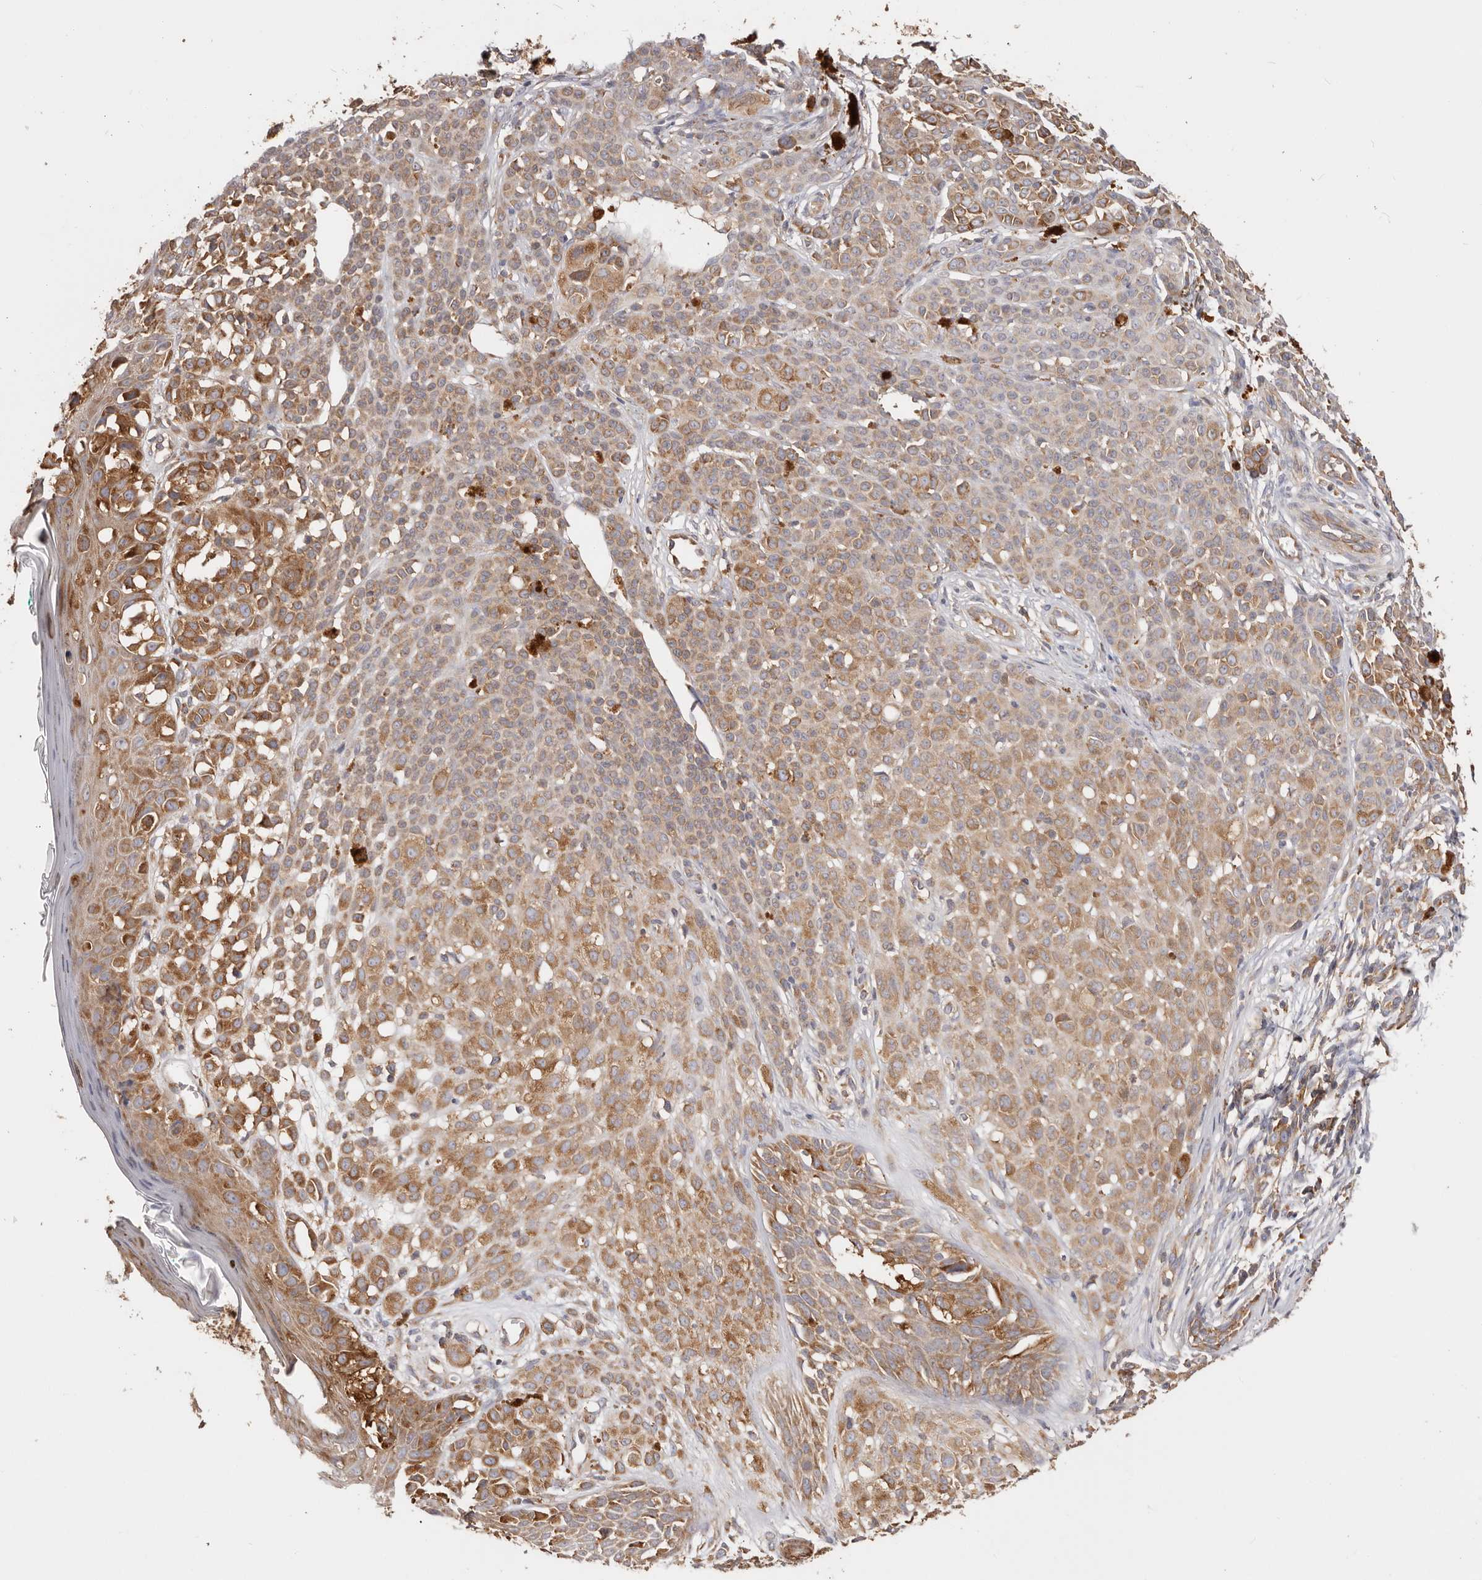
{"staining": {"intensity": "moderate", "quantity": ">75%", "location": "cytoplasmic/membranous"}, "tissue": "melanoma", "cell_type": "Tumor cells", "image_type": "cancer", "snomed": [{"axis": "morphology", "description": "Malignant melanoma, NOS"}, {"axis": "topography", "description": "Skin of leg"}], "caption": "Human melanoma stained with a protein marker reveals moderate staining in tumor cells.", "gene": "EPRS1", "patient": {"sex": "female", "age": 72}}